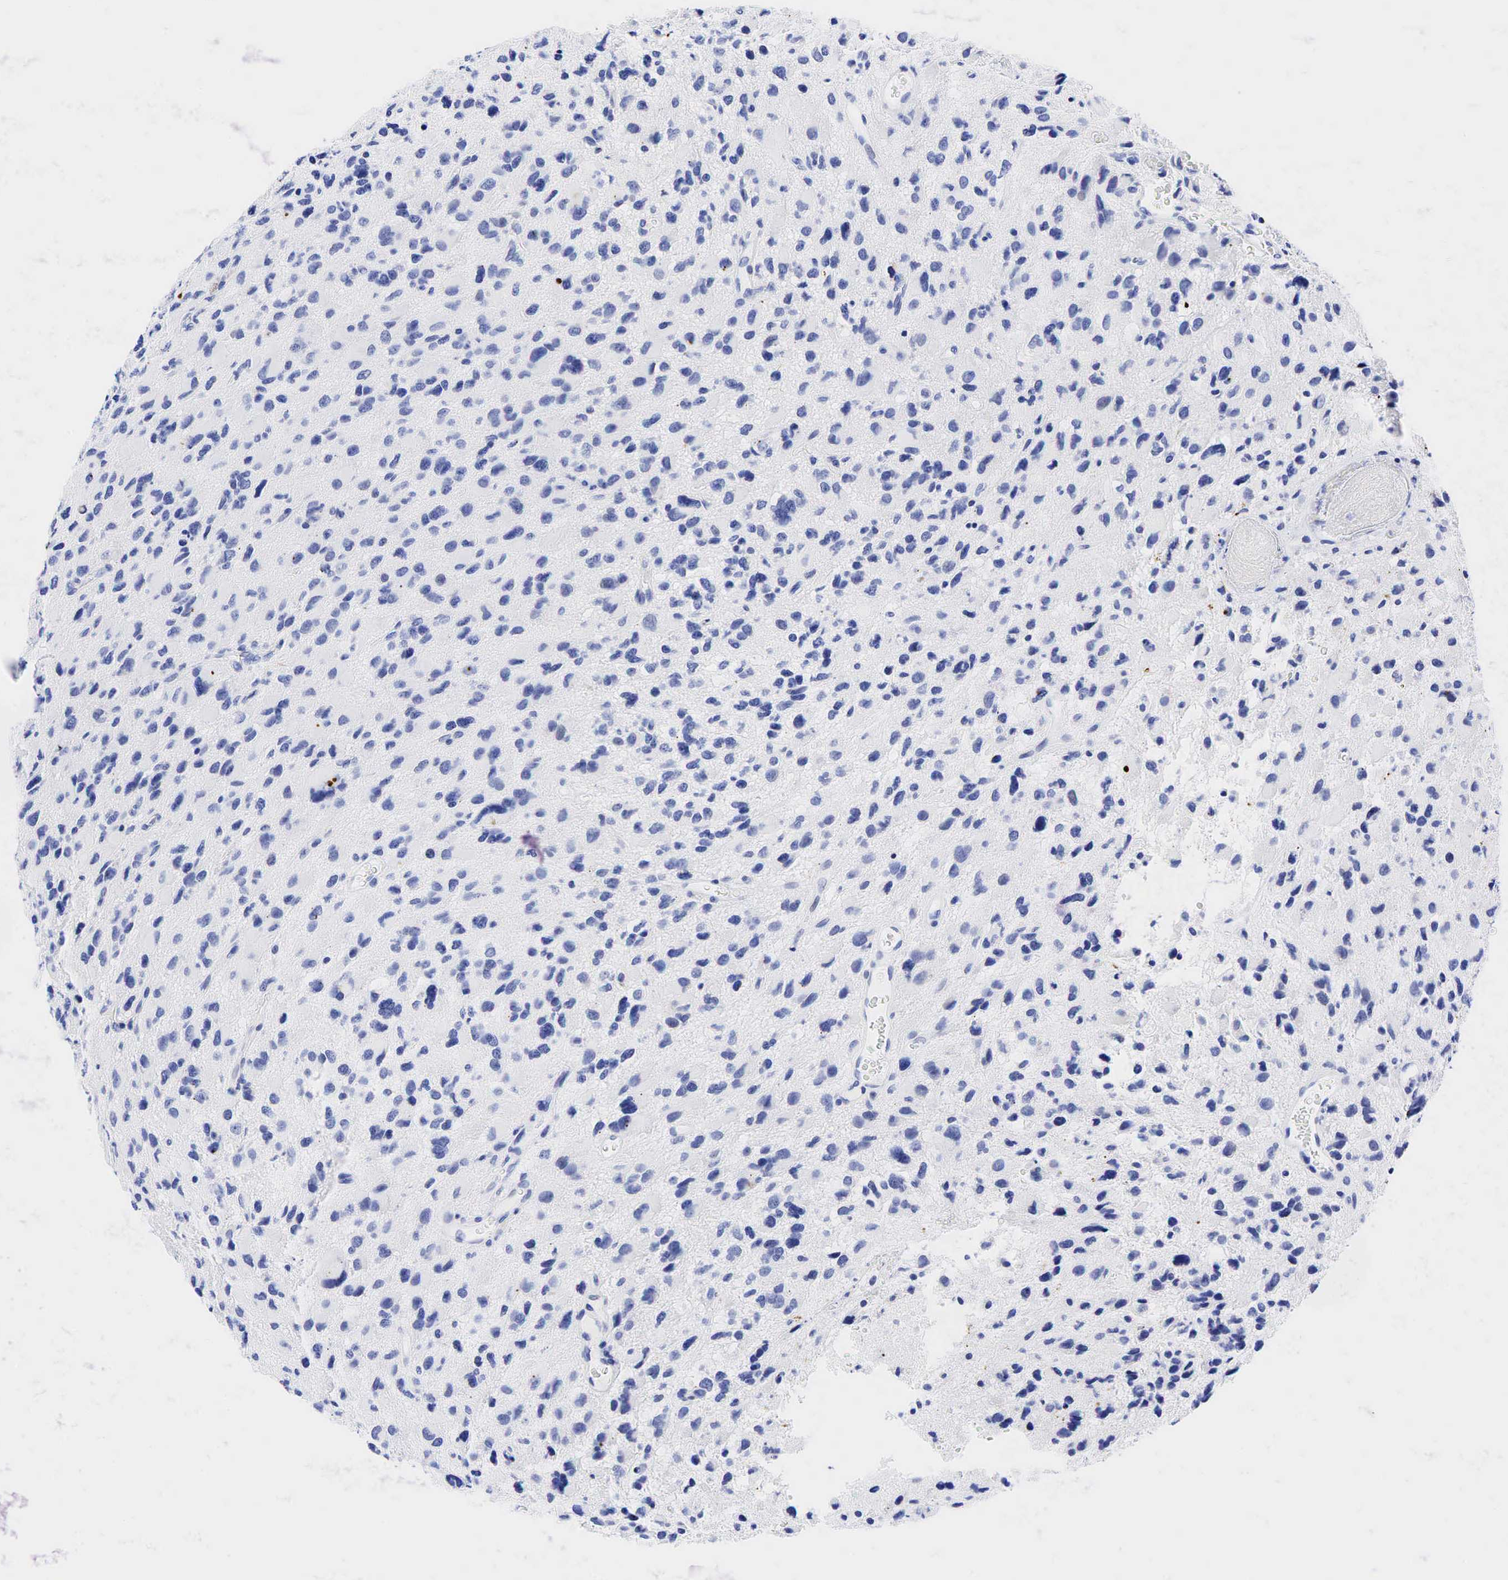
{"staining": {"intensity": "negative", "quantity": "none", "location": "none"}, "tissue": "glioma", "cell_type": "Tumor cells", "image_type": "cancer", "snomed": [{"axis": "morphology", "description": "Glioma, malignant, High grade"}, {"axis": "topography", "description": "Brain"}], "caption": "Immunohistochemical staining of human malignant high-grade glioma shows no significant expression in tumor cells.", "gene": "CD79A", "patient": {"sex": "male", "age": 69}}